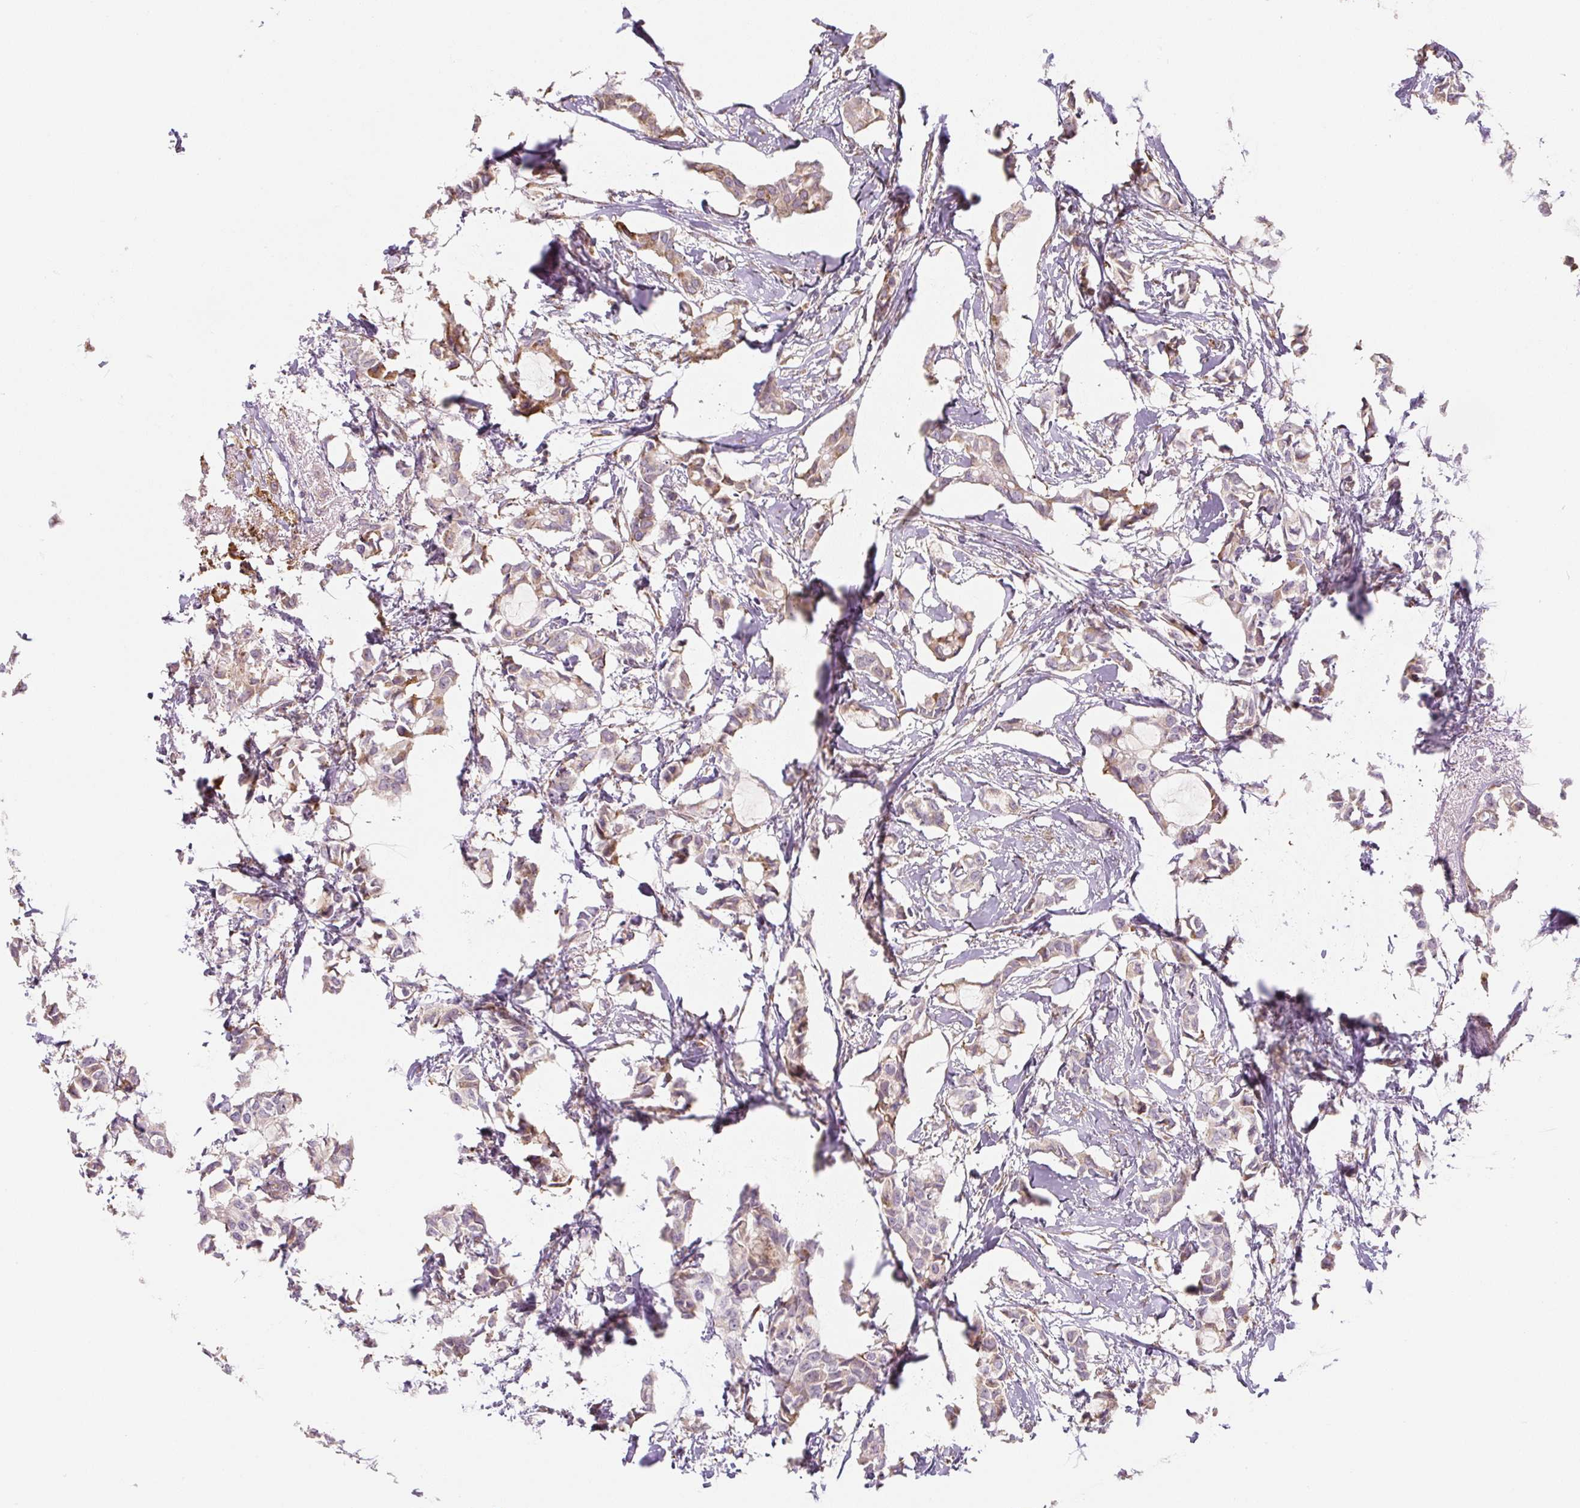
{"staining": {"intensity": "moderate", "quantity": "<25%", "location": "cytoplasmic/membranous"}, "tissue": "breast cancer", "cell_type": "Tumor cells", "image_type": "cancer", "snomed": [{"axis": "morphology", "description": "Duct carcinoma"}, {"axis": "topography", "description": "Breast"}], "caption": "Invasive ductal carcinoma (breast) stained for a protein displays moderate cytoplasmic/membranous positivity in tumor cells.", "gene": "RASA1", "patient": {"sex": "female", "age": 73}}